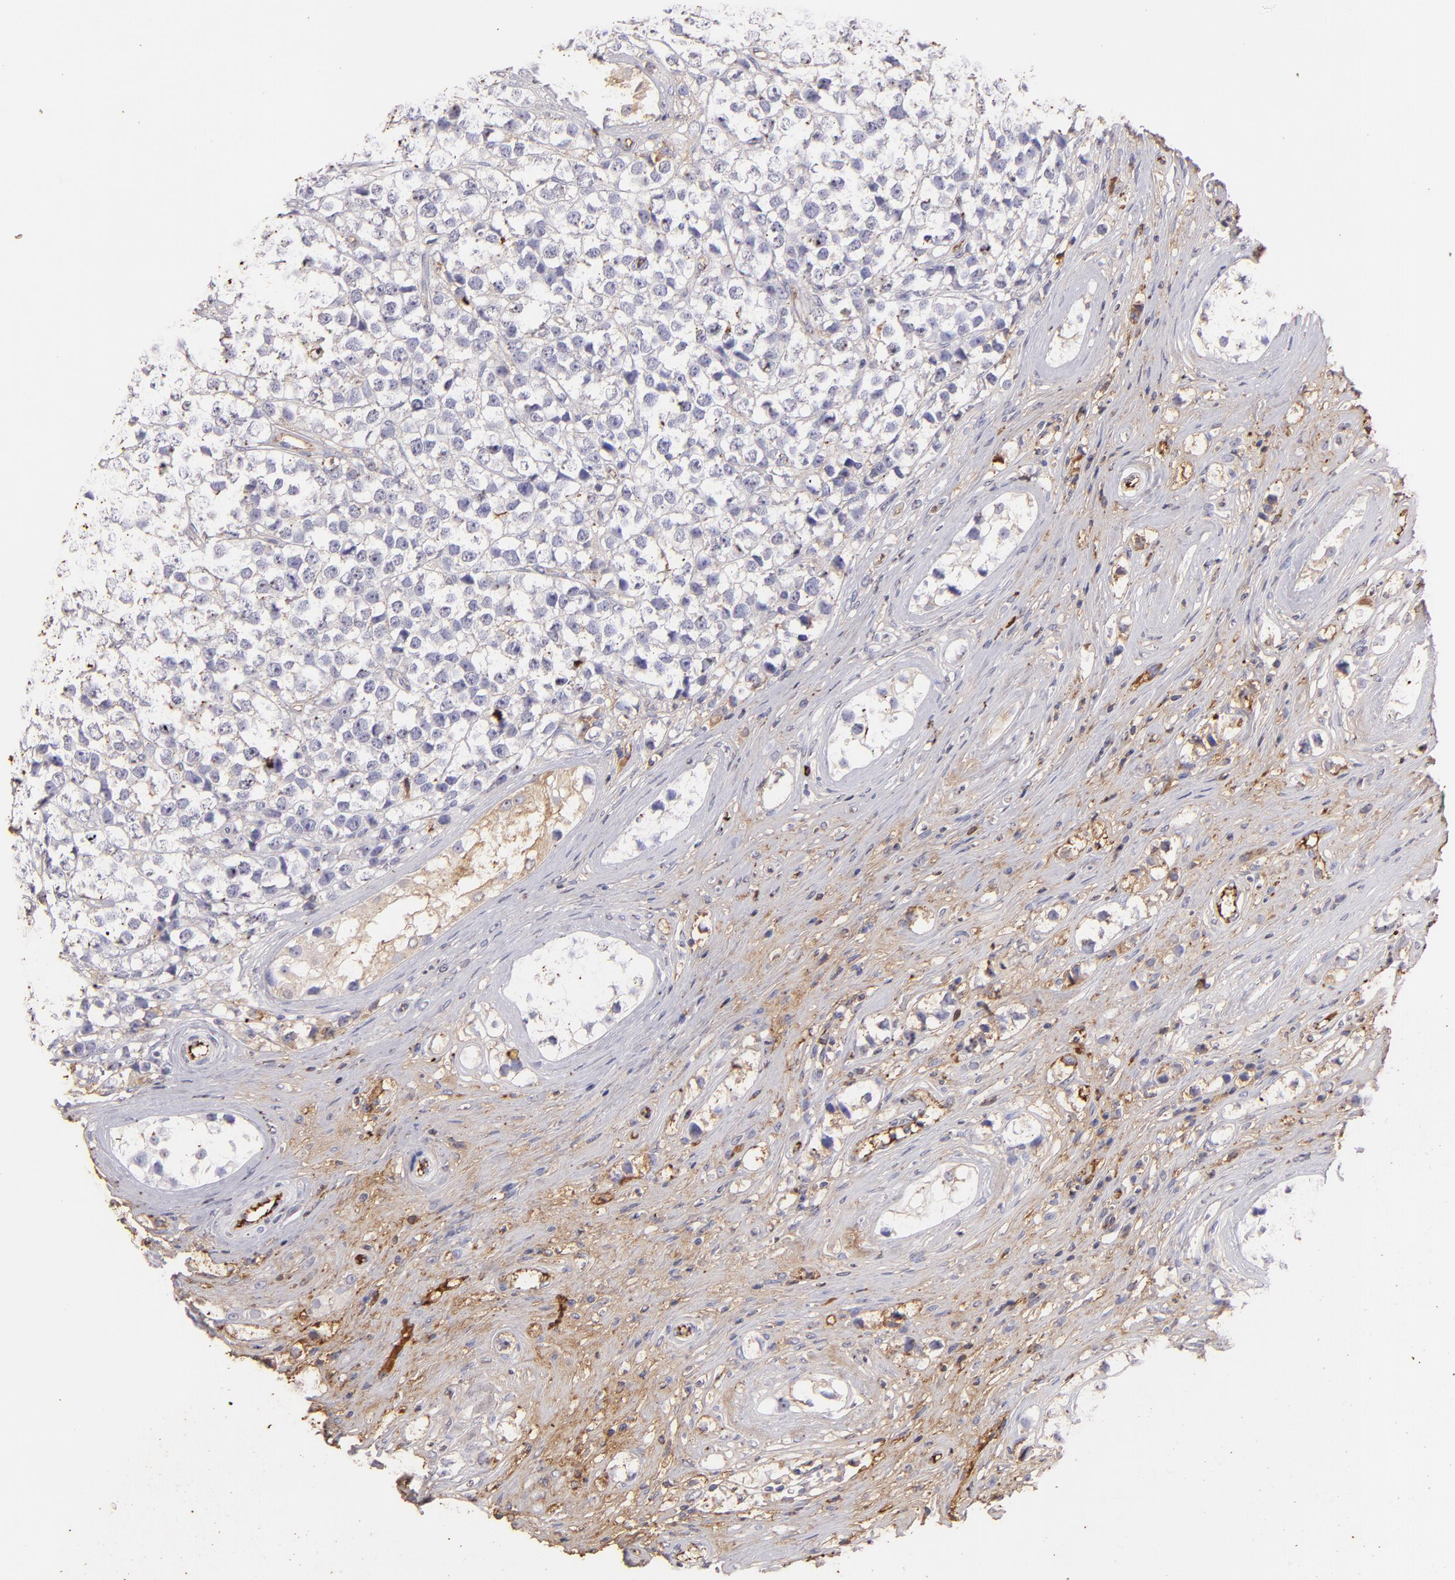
{"staining": {"intensity": "negative", "quantity": "none", "location": "none"}, "tissue": "testis cancer", "cell_type": "Tumor cells", "image_type": "cancer", "snomed": [{"axis": "morphology", "description": "Seminoma, NOS"}, {"axis": "topography", "description": "Testis"}], "caption": "Immunohistochemistry (IHC) histopathology image of human testis cancer stained for a protein (brown), which exhibits no positivity in tumor cells.", "gene": "FGB", "patient": {"sex": "male", "age": 25}}